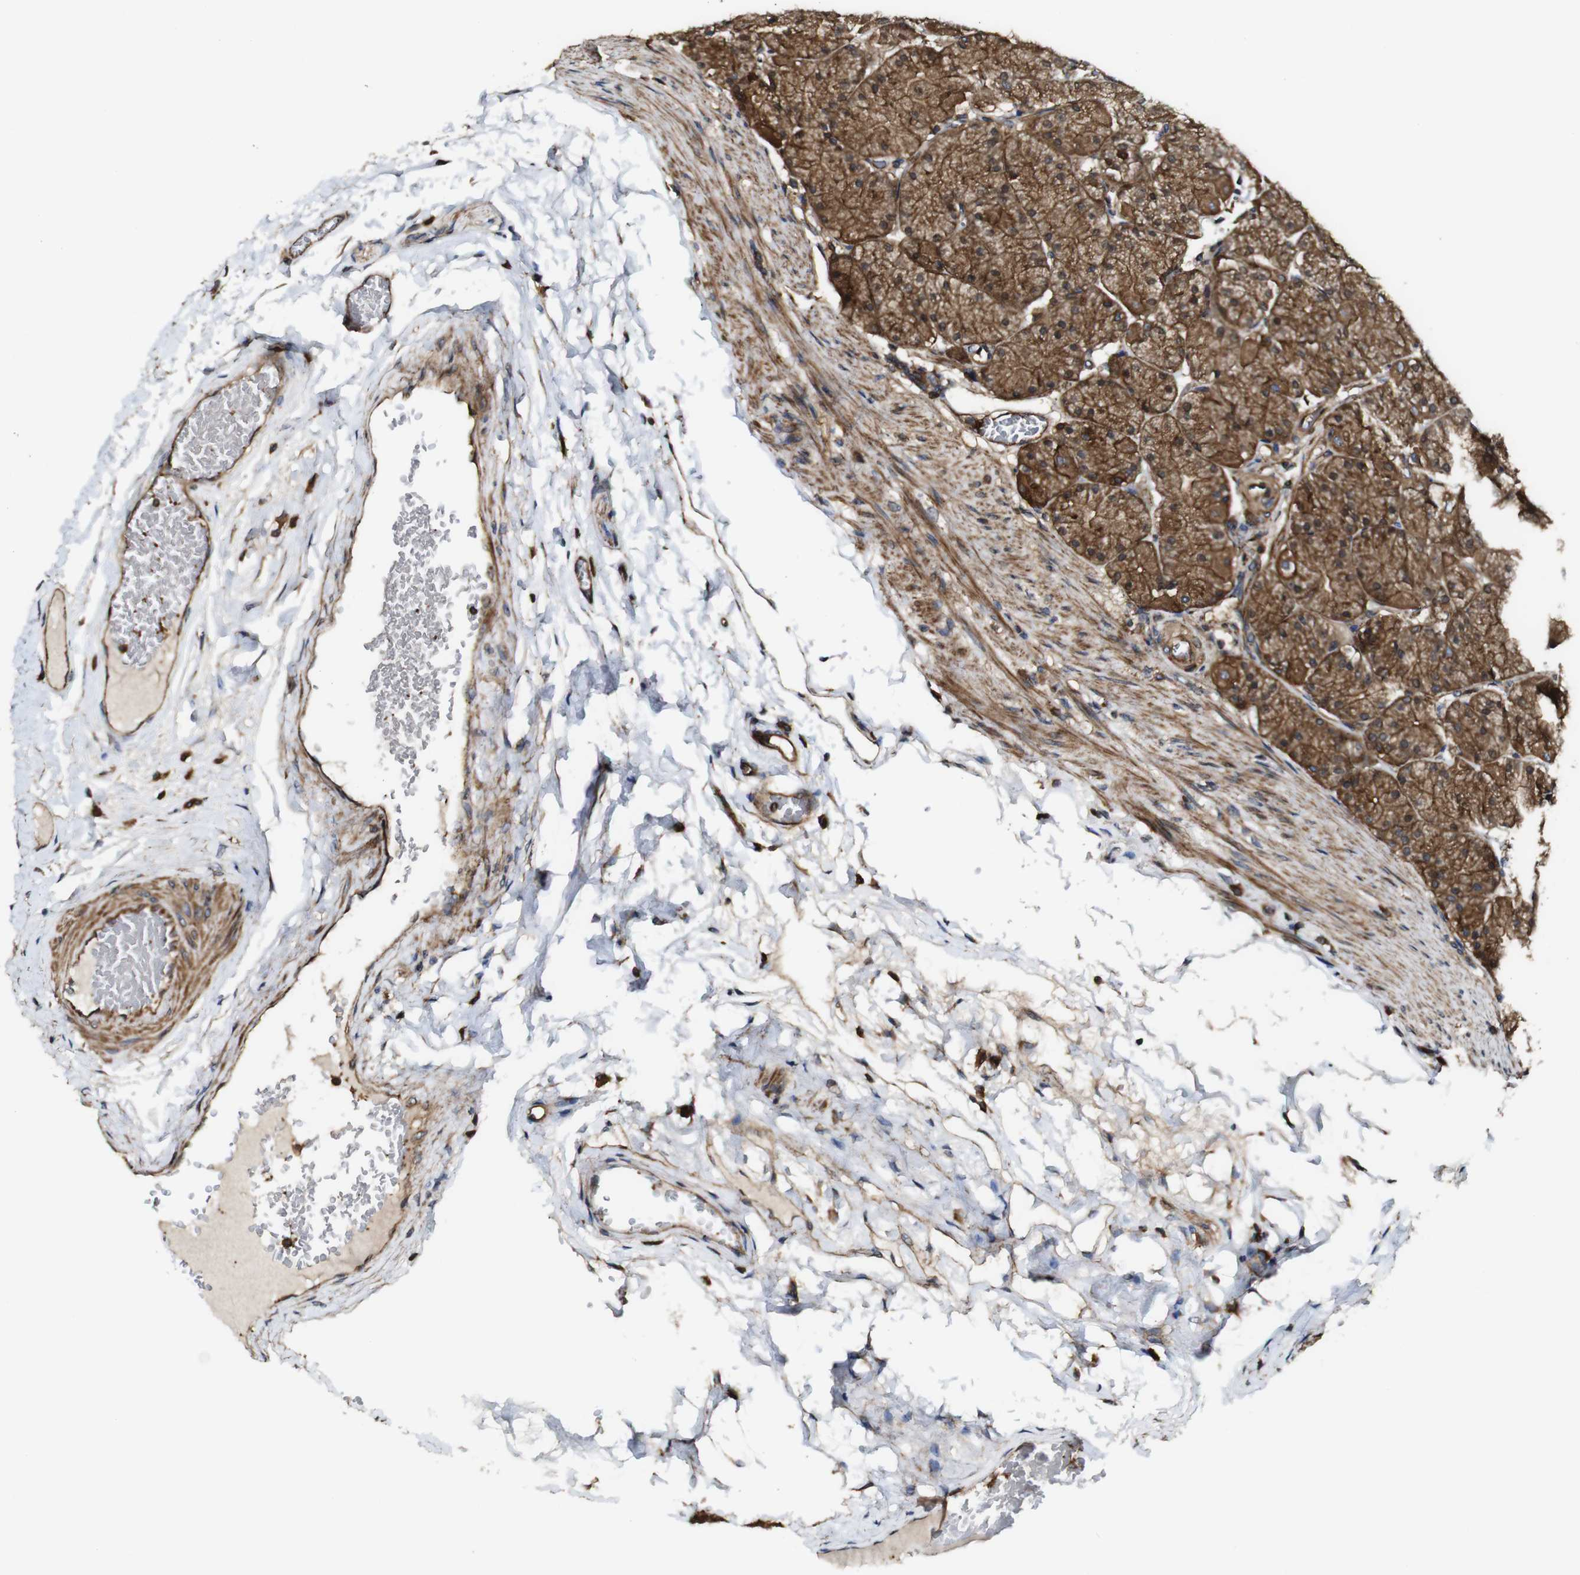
{"staining": {"intensity": "moderate", "quantity": ">75%", "location": "cytoplasmic/membranous"}, "tissue": "stomach", "cell_type": "Glandular cells", "image_type": "normal", "snomed": [{"axis": "morphology", "description": "Normal tissue, NOS"}, {"axis": "topography", "description": "Stomach, upper"}], "caption": "Human stomach stained with a brown dye demonstrates moderate cytoplasmic/membranous positive expression in approximately >75% of glandular cells.", "gene": "TNIK", "patient": {"sex": "female", "age": 56}}